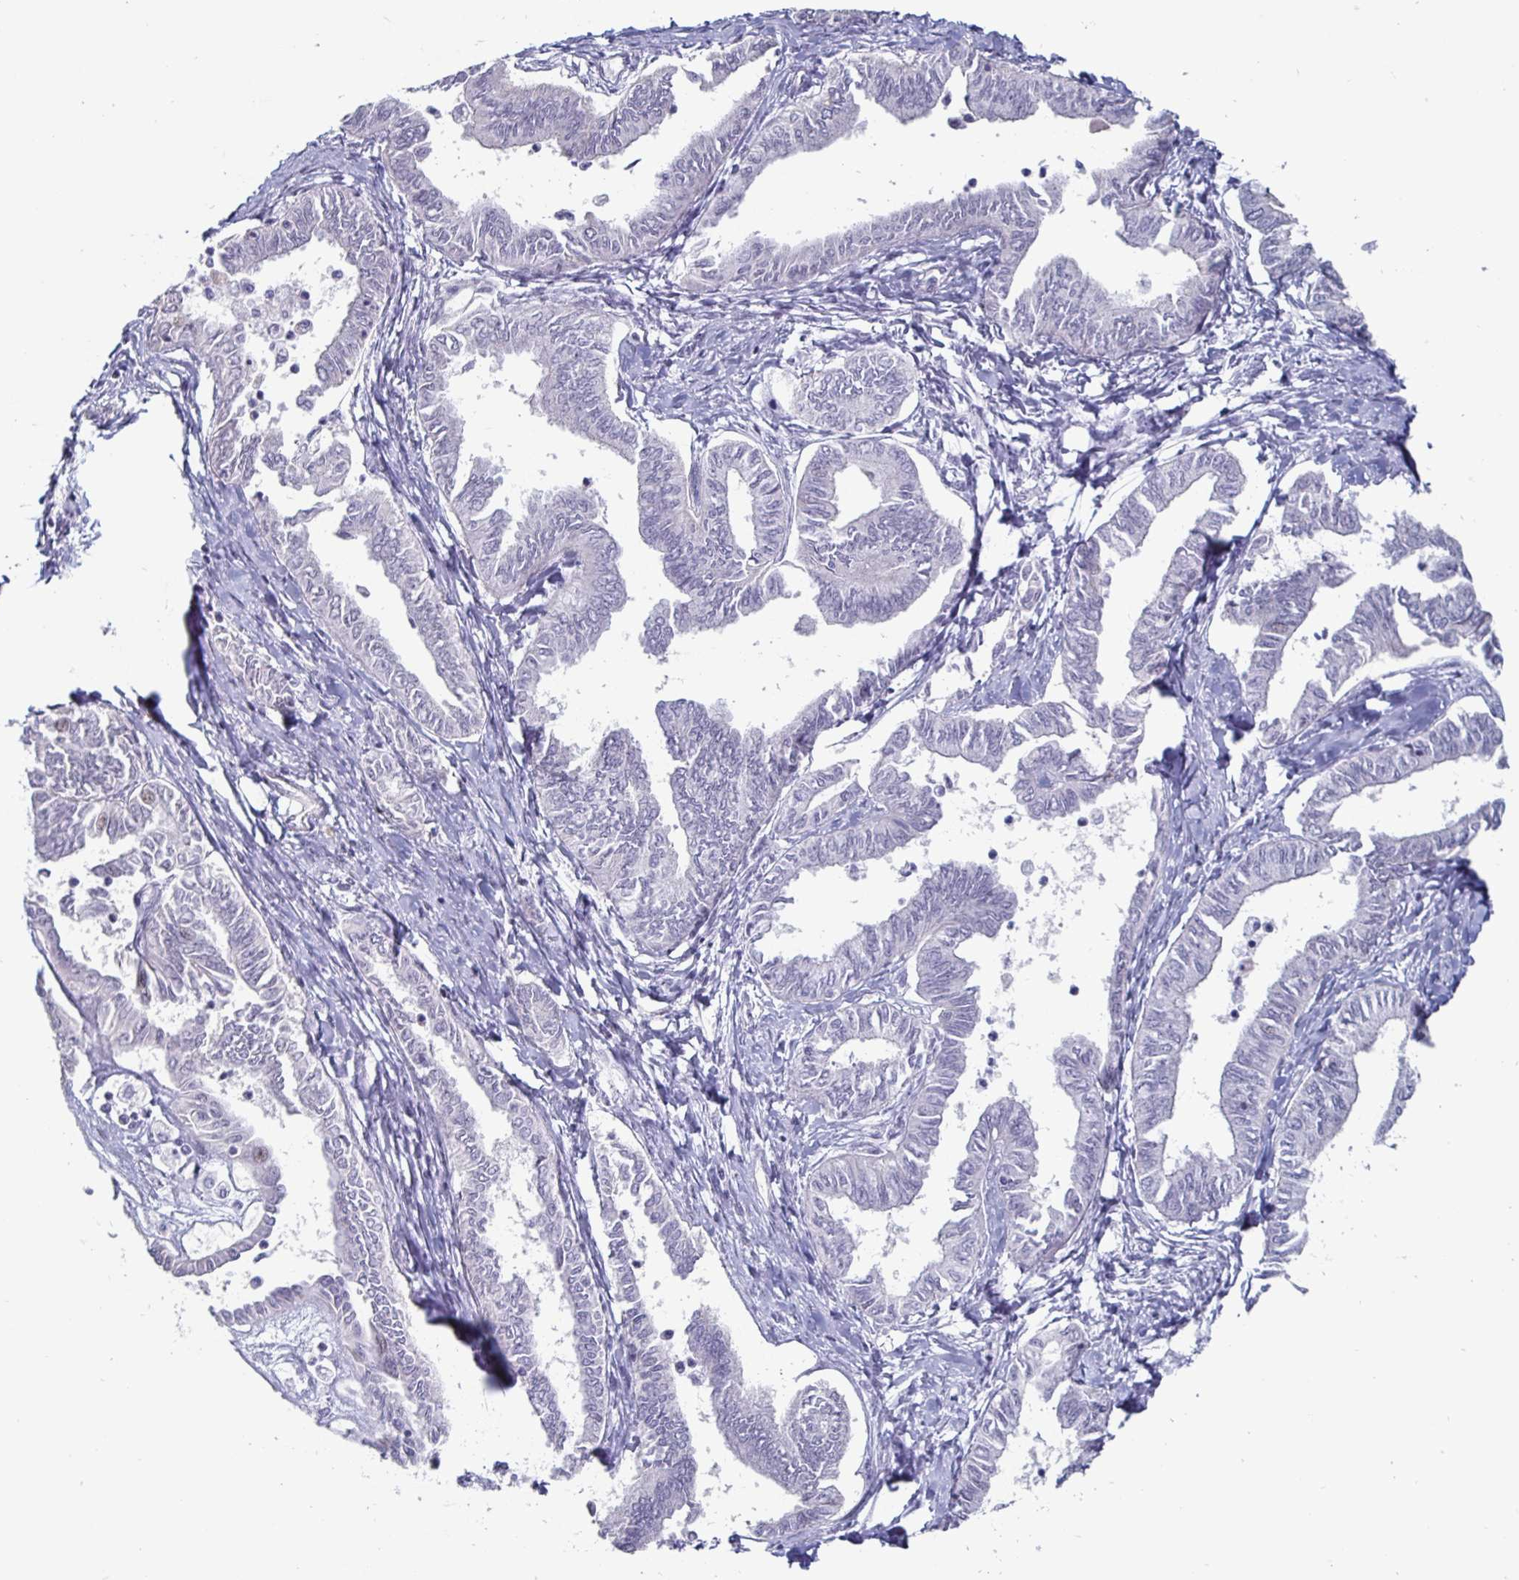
{"staining": {"intensity": "negative", "quantity": "none", "location": "none"}, "tissue": "ovarian cancer", "cell_type": "Tumor cells", "image_type": "cancer", "snomed": [{"axis": "morphology", "description": "Carcinoma, endometroid"}, {"axis": "topography", "description": "Ovary"}], "caption": "A photomicrograph of ovarian cancer (endometroid carcinoma) stained for a protein exhibits no brown staining in tumor cells.", "gene": "OOSP2", "patient": {"sex": "female", "age": 70}}